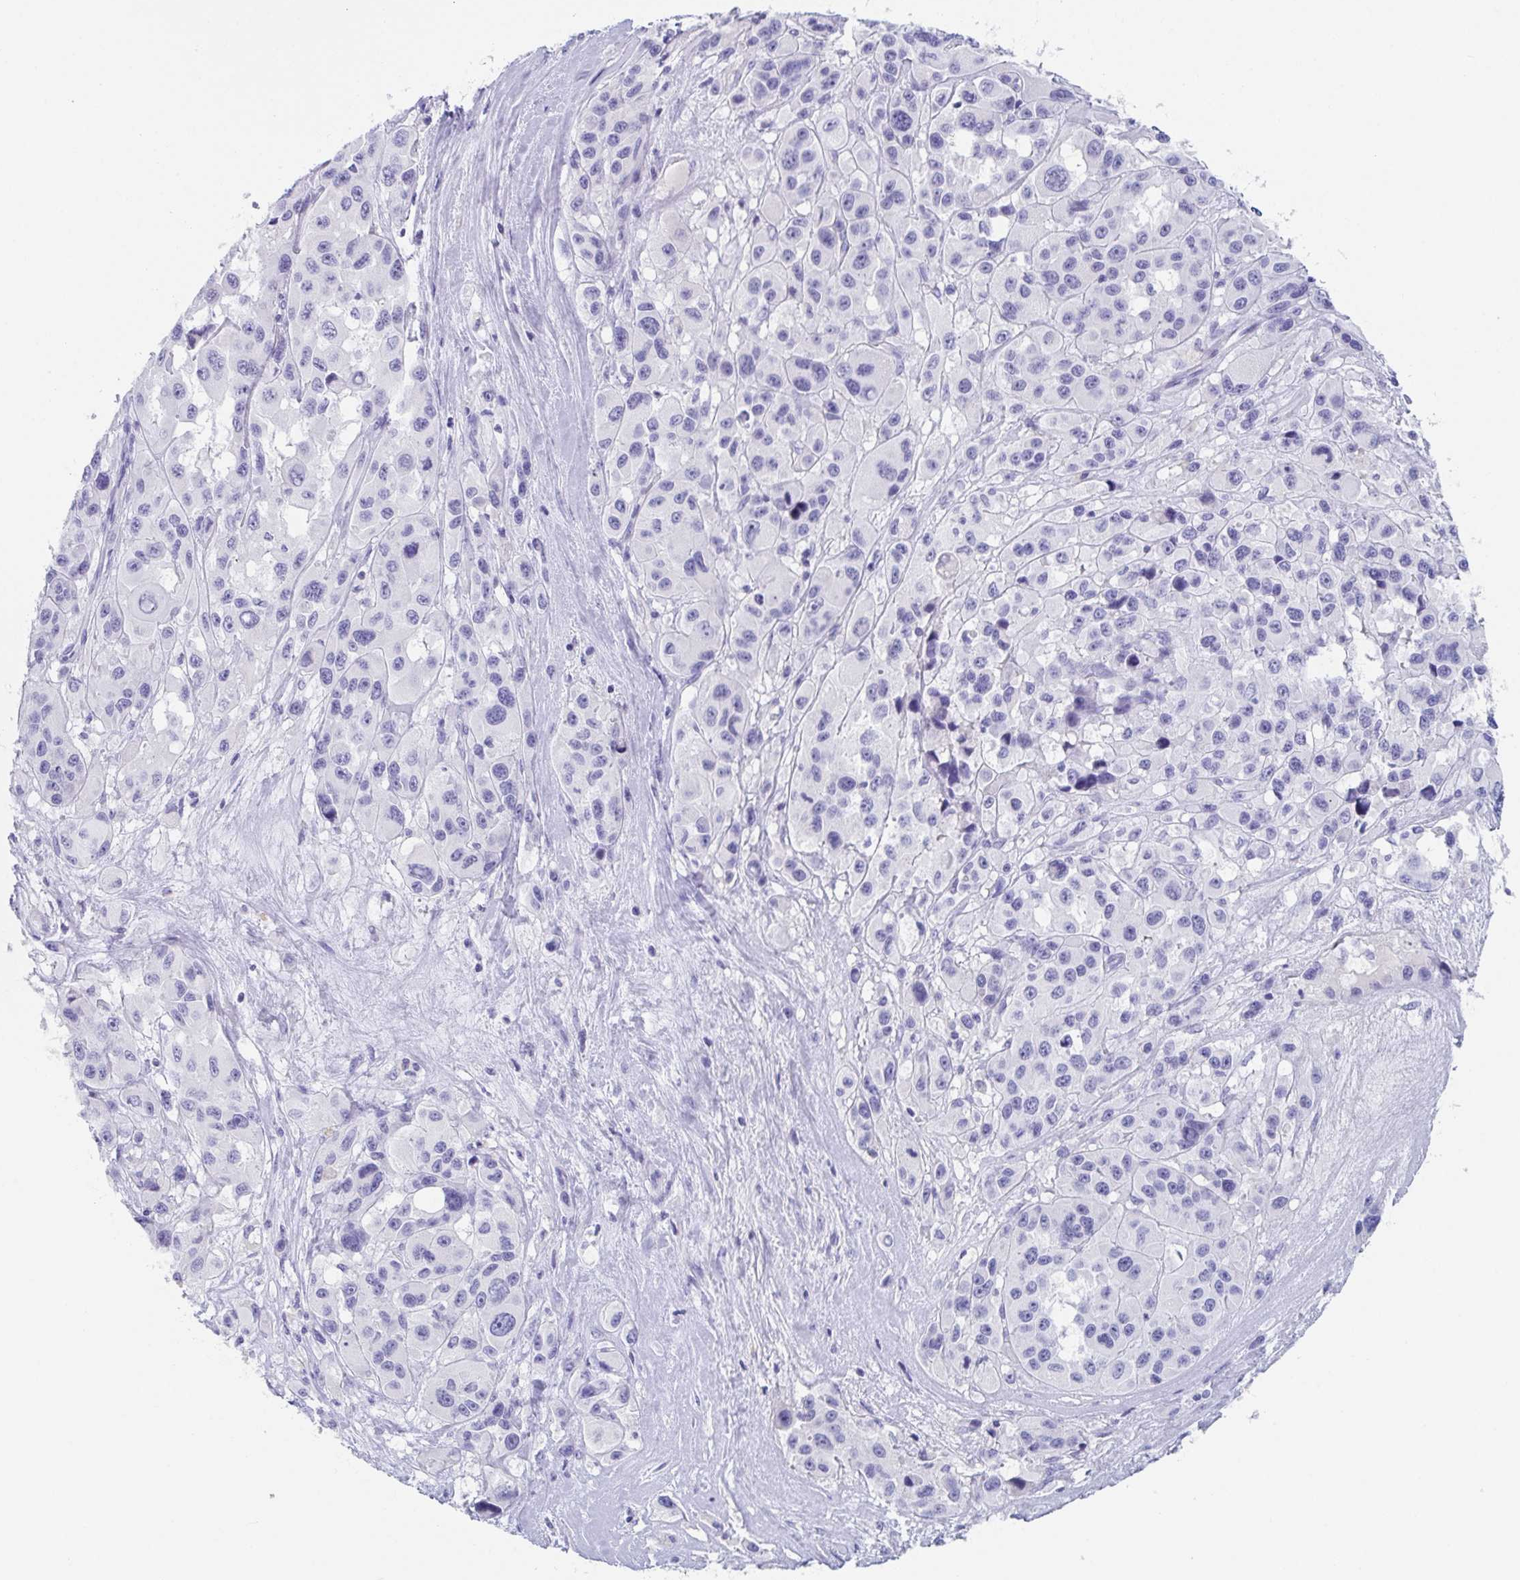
{"staining": {"intensity": "negative", "quantity": "none", "location": "none"}, "tissue": "melanoma", "cell_type": "Tumor cells", "image_type": "cancer", "snomed": [{"axis": "morphology", "description": "Malignant melanoma, Metastatic site"}, {"axis": "topography", "description": "Lymph node"}], "caption": "An image of melanoma stained for a protein displays no brown staining in tumor cells.", "gene": "PLA2G1B", "patient": {"sex": "female", "age": 65}}